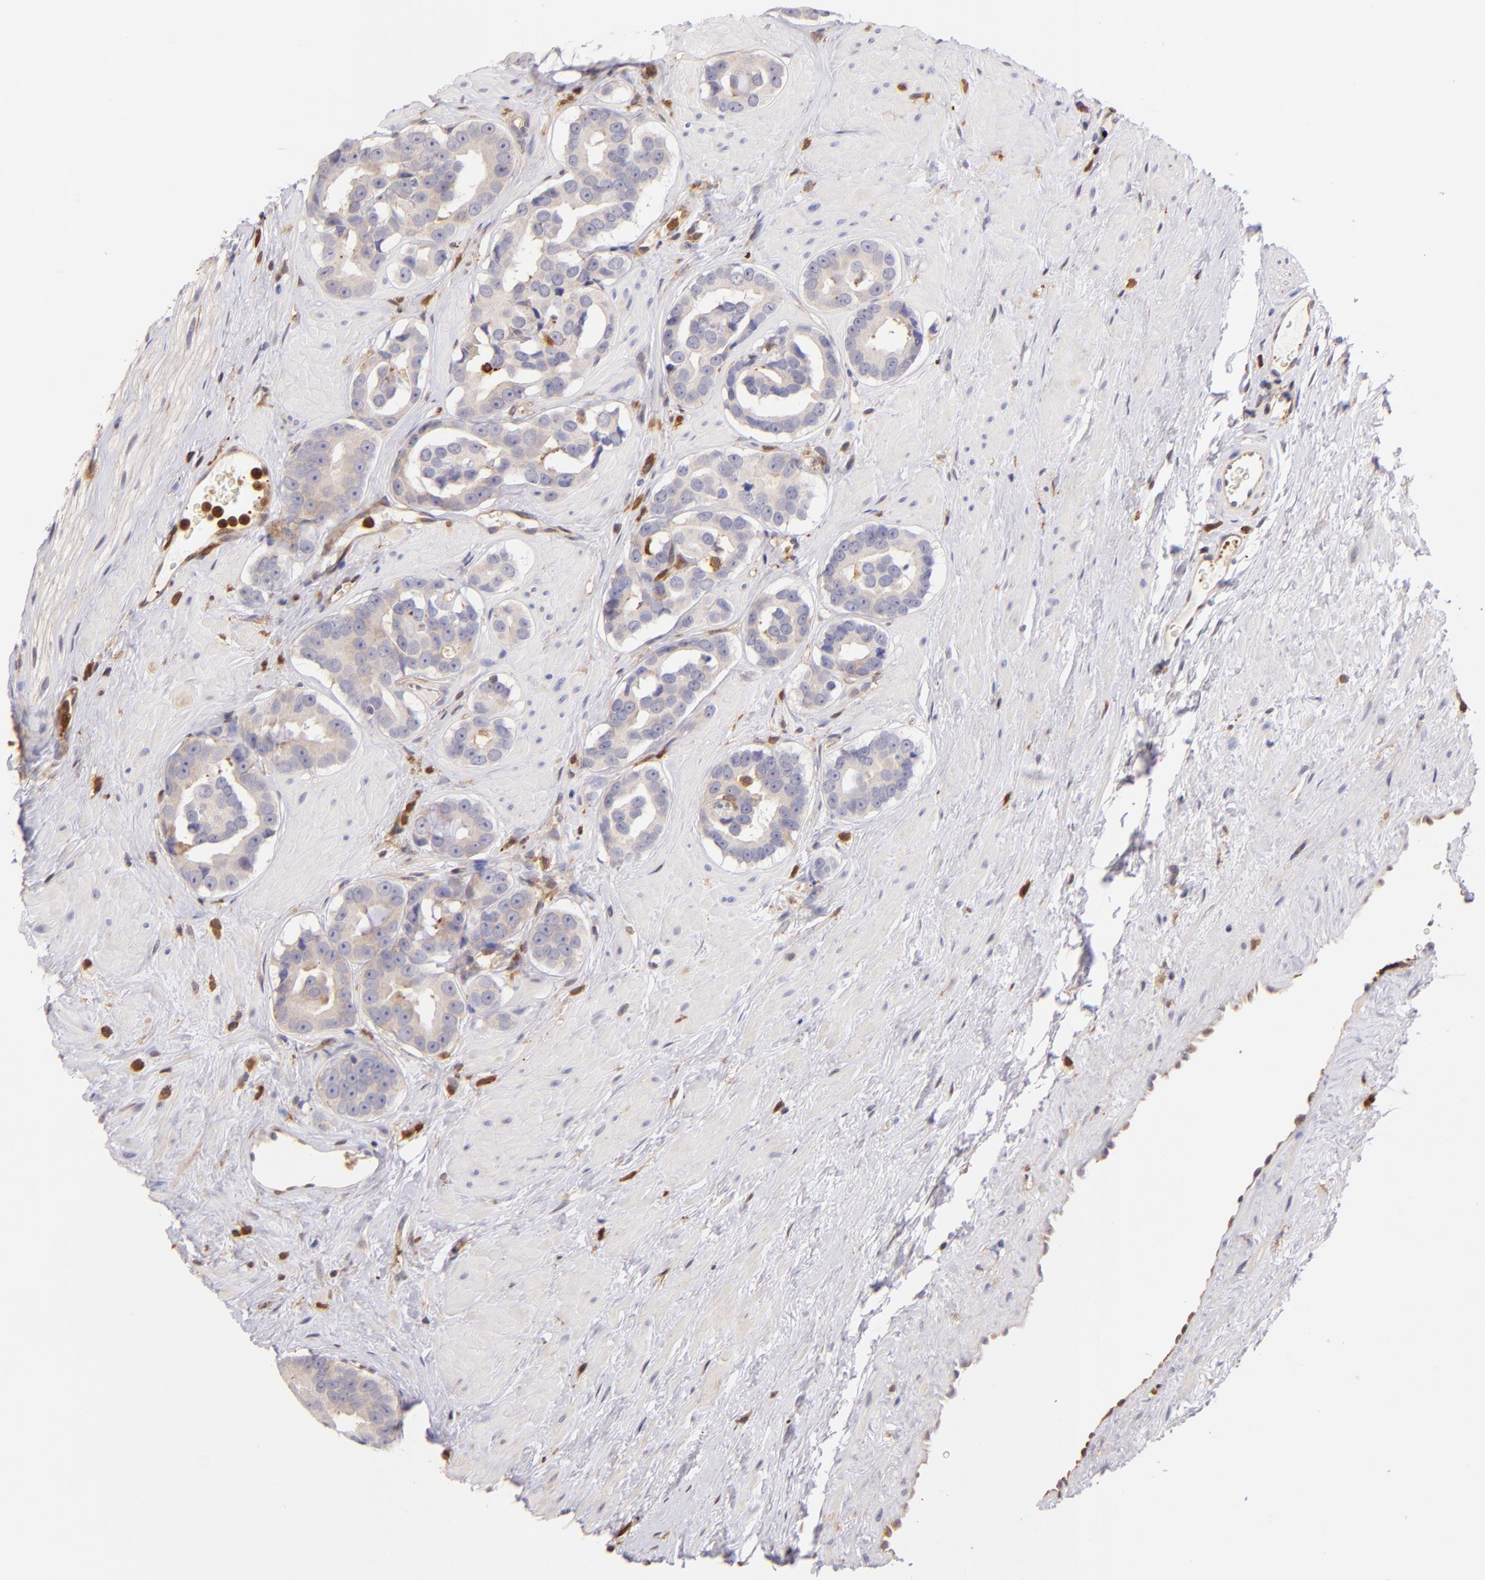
{"staining": {"intensity": "weak", "quantity": ">75%", "location": "cytoplasmic/membranous"}, "tissue": "prostate cancer", "cell_type": "Tumor cells", "image_type": "cancer", "snomed": [{"axis": "morphology", "description": "Adenocarcinoma, Low grade"}, {"axis": "topography", "description": "Prostate"}], "caption": "Protein staining exhibits weak cytoplasmic/membranous positivity in approximately >75% of tumor cells in prostate cancer. Using DAB (3,3'-diaminobenzidine) (brown) and hematoxylin (blue) stains, captured at high magnification using brightfield microscopy.", "gene": "BTK", "patient": {"sex": "male", "age": 59}}